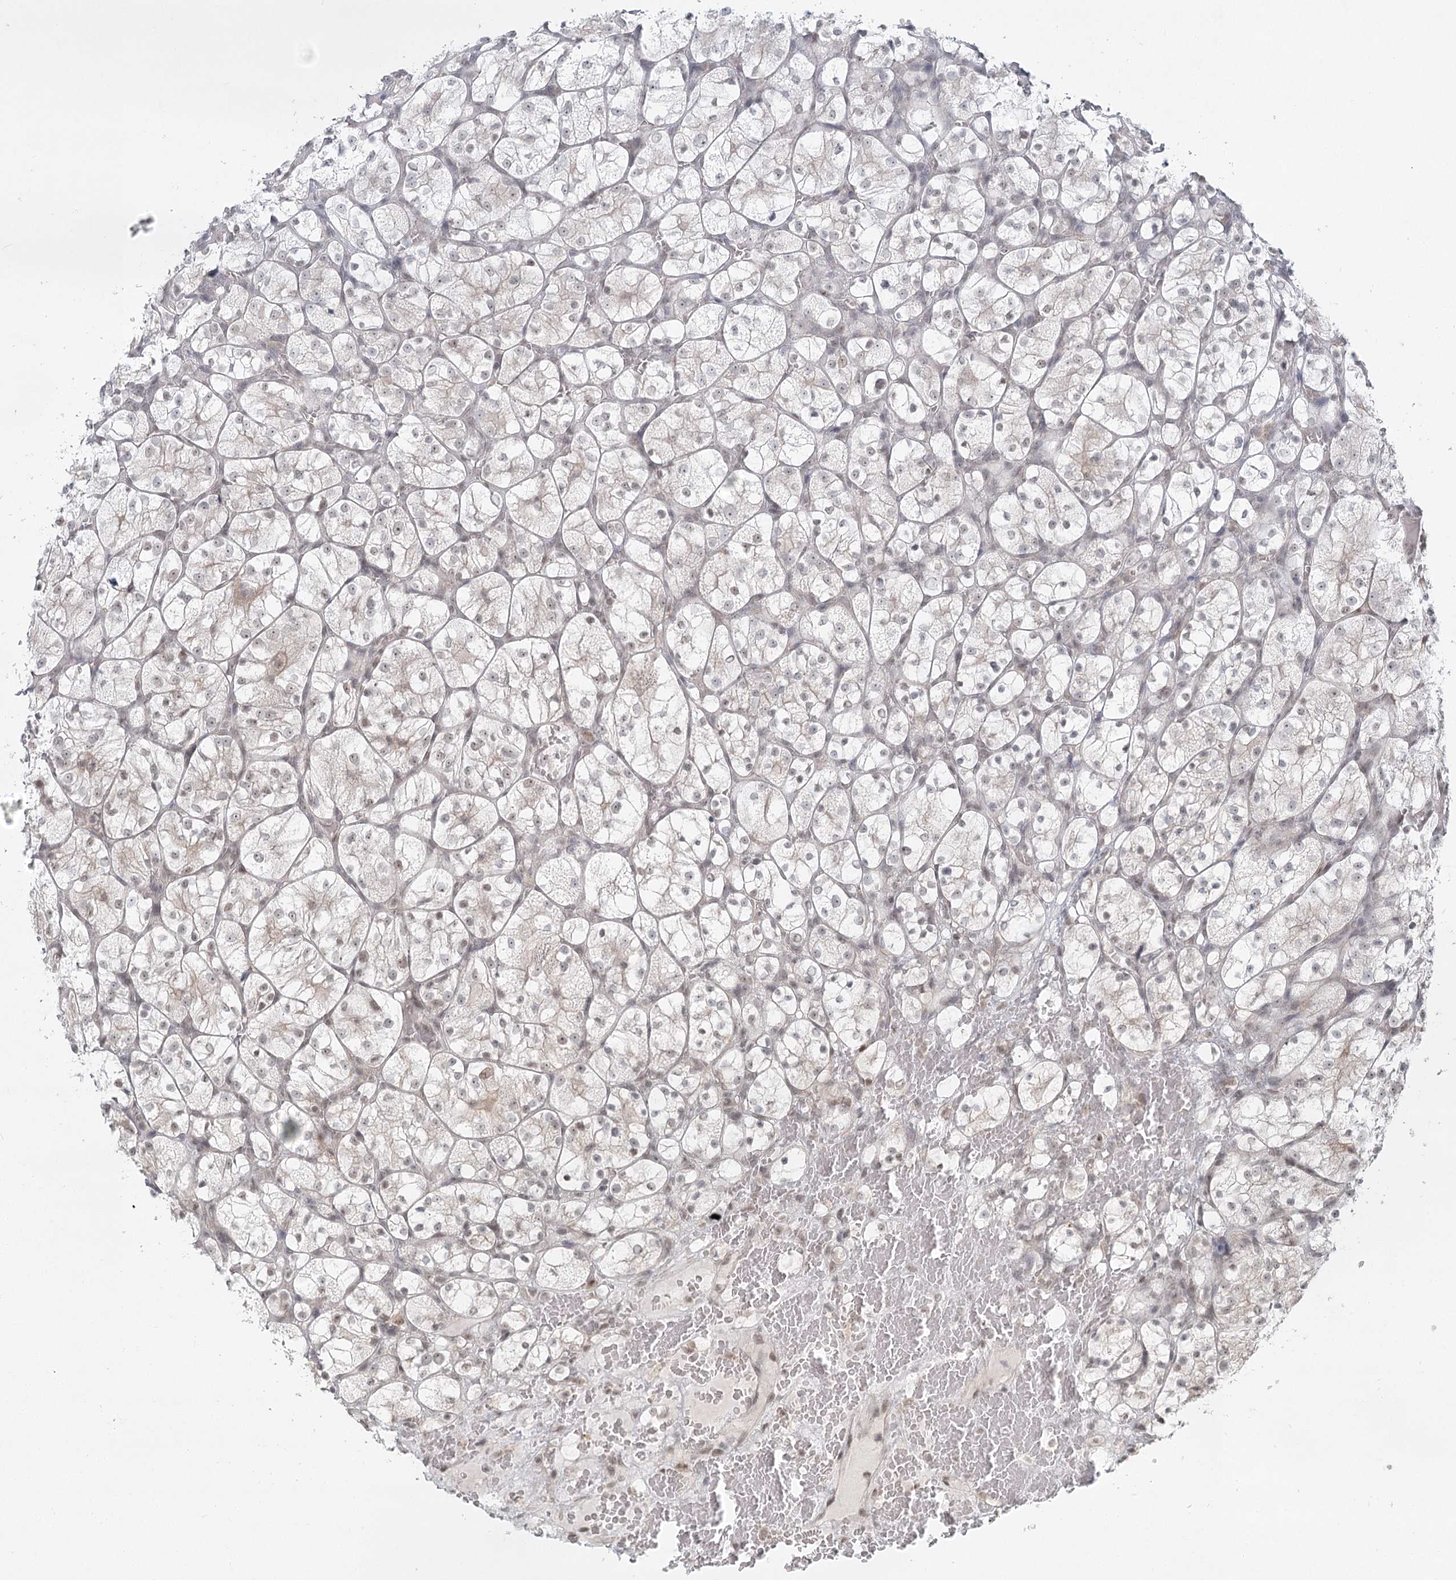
{"staining": {"intensity": "negative", "quantity": "none", "location": "none"}, "tissue": "renal cancer", "cell_type": "Tumor cells", "image_type": "cancer", "snomed": [{"axis": "morphology", "description": "Adenocarcinoma, NOS"}, {"axis": "topography", "description": "Kidney"}], "caption": "An immunohistochemistry image of adenocarcinoma (renal) is shown. There is no staining in tumor cells of adenocarcinoma (renal).", "gene": "R3HCC1L", "patient": {"sex": "female", "age": 69}}